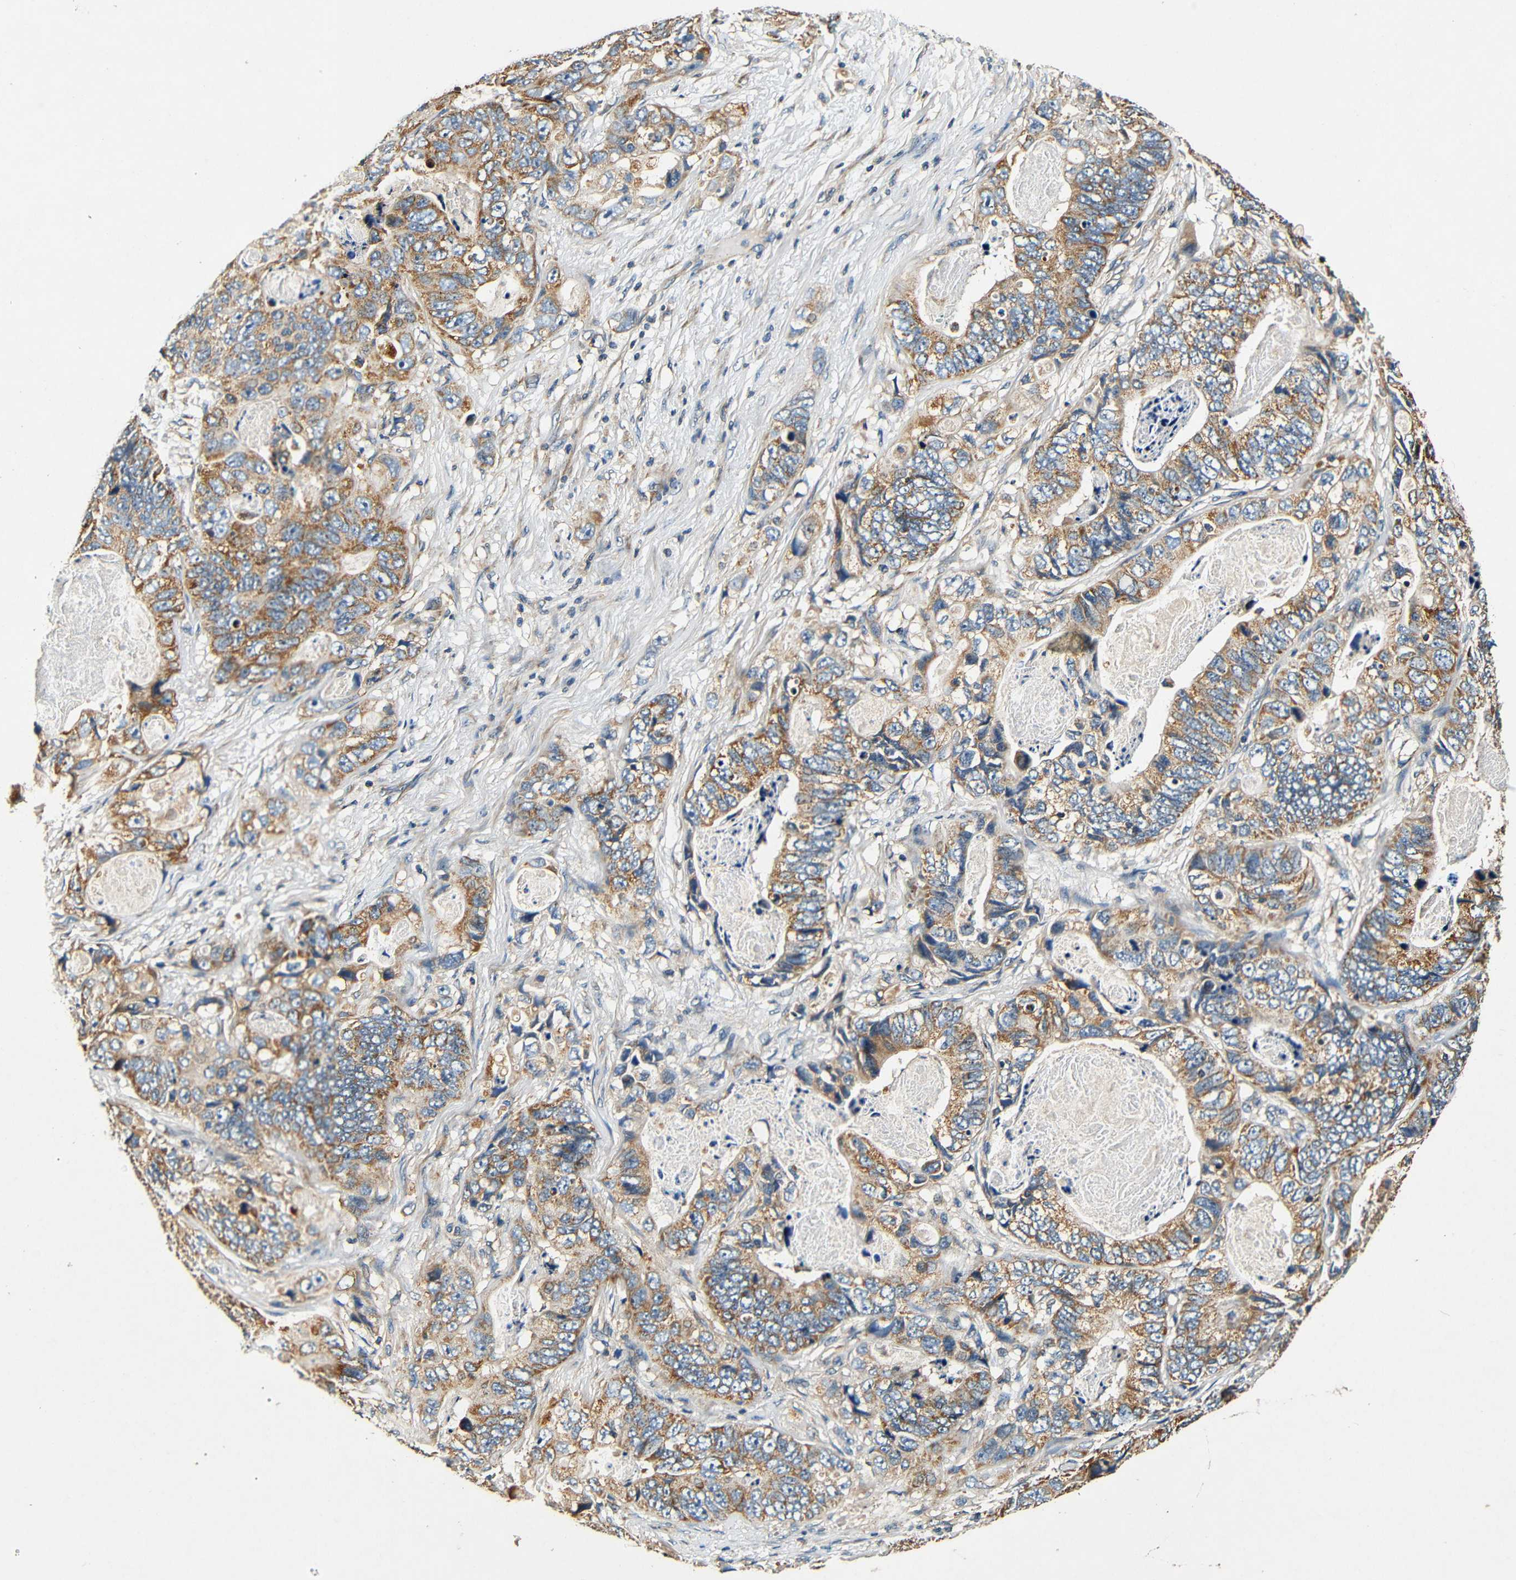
{"staining": {"intensity": "moderate", "quantity": ">75%", "location": "cytoplasmic/membranous"}, "tissue": "stomach cancer", "cell_type": "Tumor cells", "image_type": "cancer", "snomed": [{"axis": "morphology", "description": "Adenocarcinoma, NOS"}, {"axis": "topography", "description": "Stomach"}], "caption": "IHC histopathology image of stomach adenocarcinoma stained for a protein (brown), which displays medium levels of moderate cytoplasmic/membranous staining in about >75% of tumor cells.", "gene": "MTX1", "patient": {"sex": "female", "age": 89}}